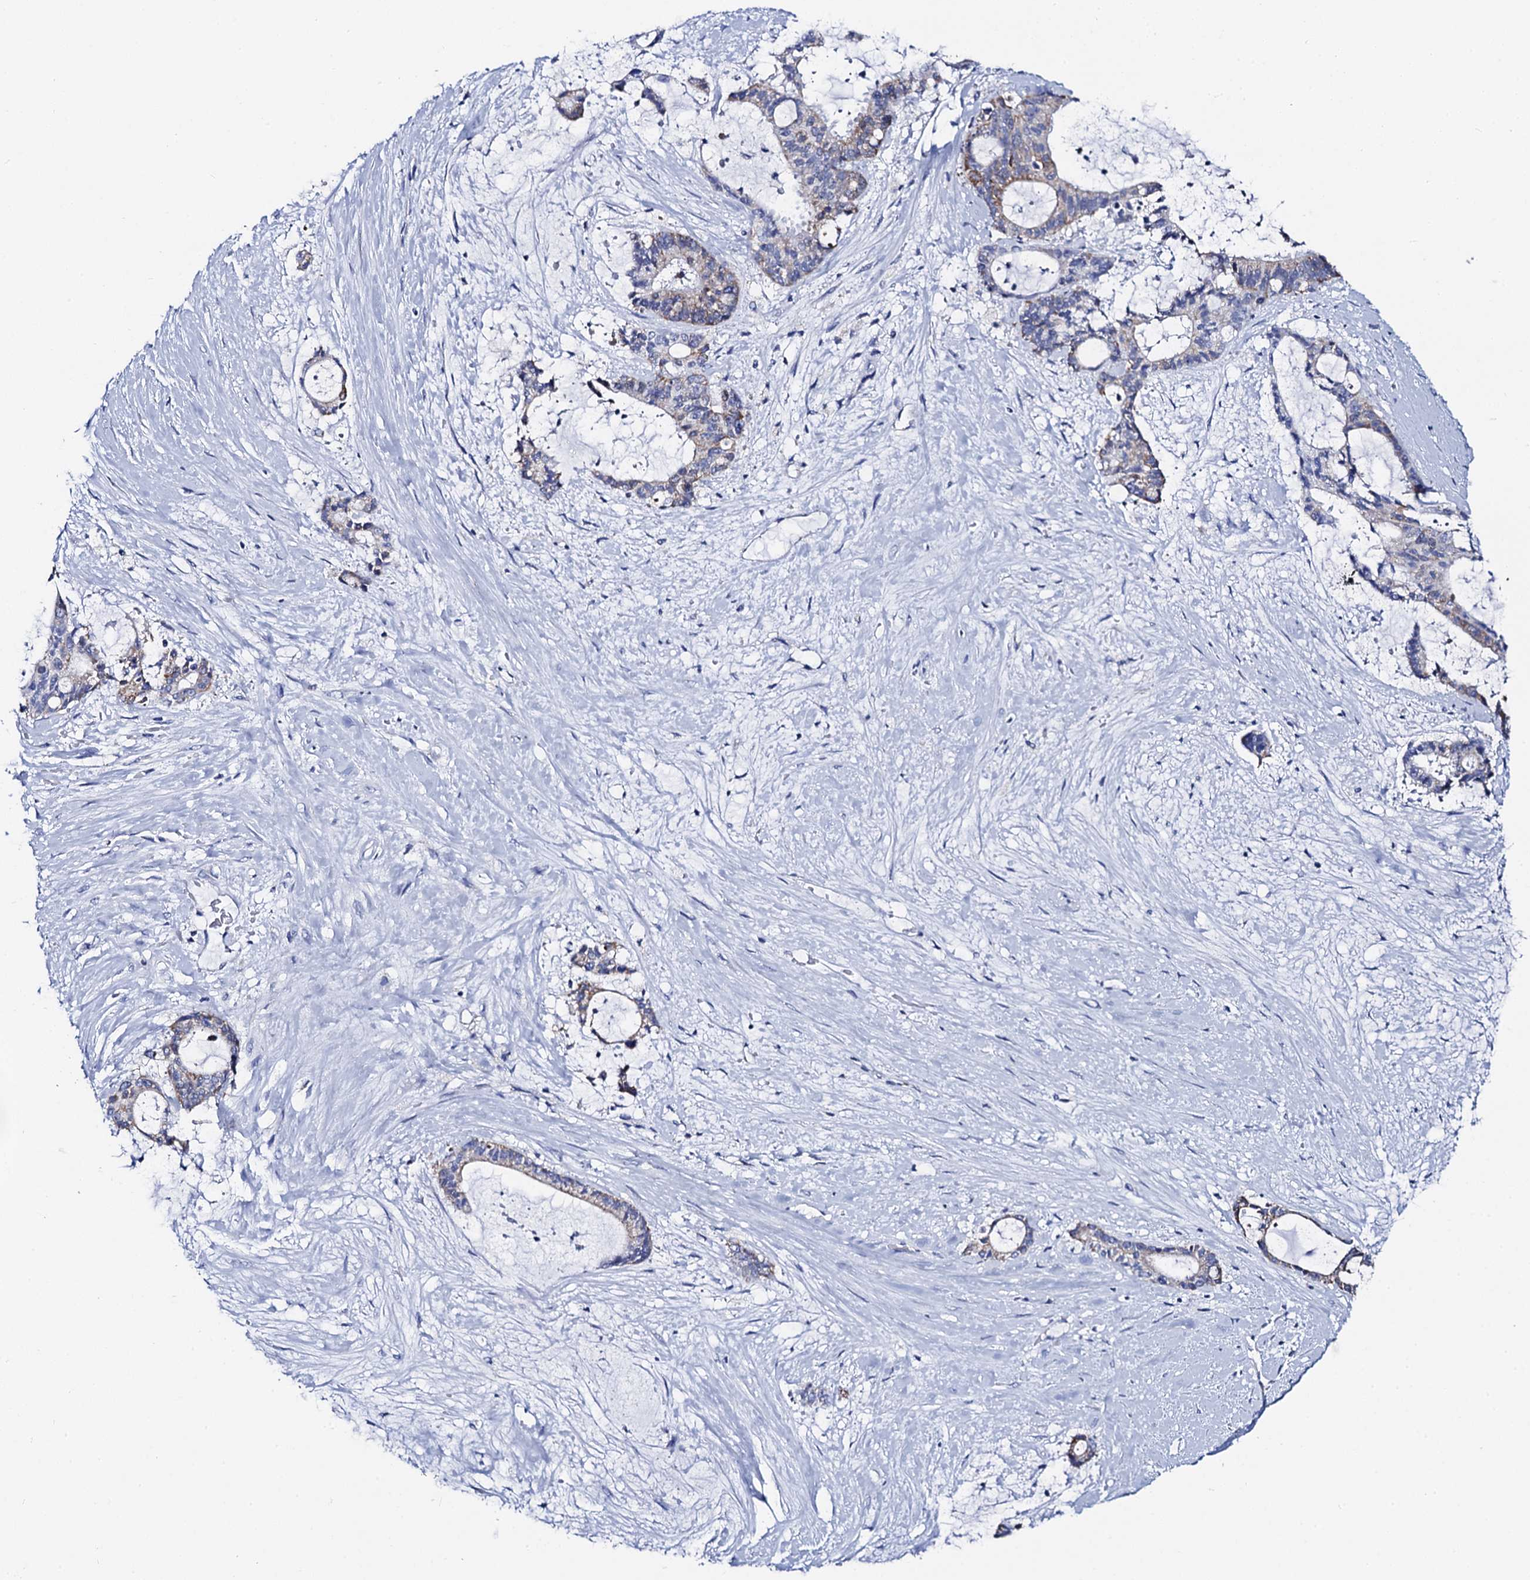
{"staining": {"intensity": "weak", "quantity": "<25%", "location": "cytoplasmic/membranous"}, "tissue": "liver cancer", "cell_type": "Tumor cells", "image_type": "cancer", "snomed": [{"axis": "morphology", "description": "Normal tissue, NOS"}, {"axis": "morphology", "description": "Cholangiocarcinoma"}, {"axis": "topography", "description": "Liver"}, {"axis": "topography", "description": "Peripheral nerve tissue"}], "caption": "Tumor cells show no significant protein expression in cholangiocarcinoma (liver). (DAB immunohistochemistry (IHC) visualized using brightfield microscopy, high magnification).", "gene": "ACADSB", "patient": {"sex": "female", "age": 73}}